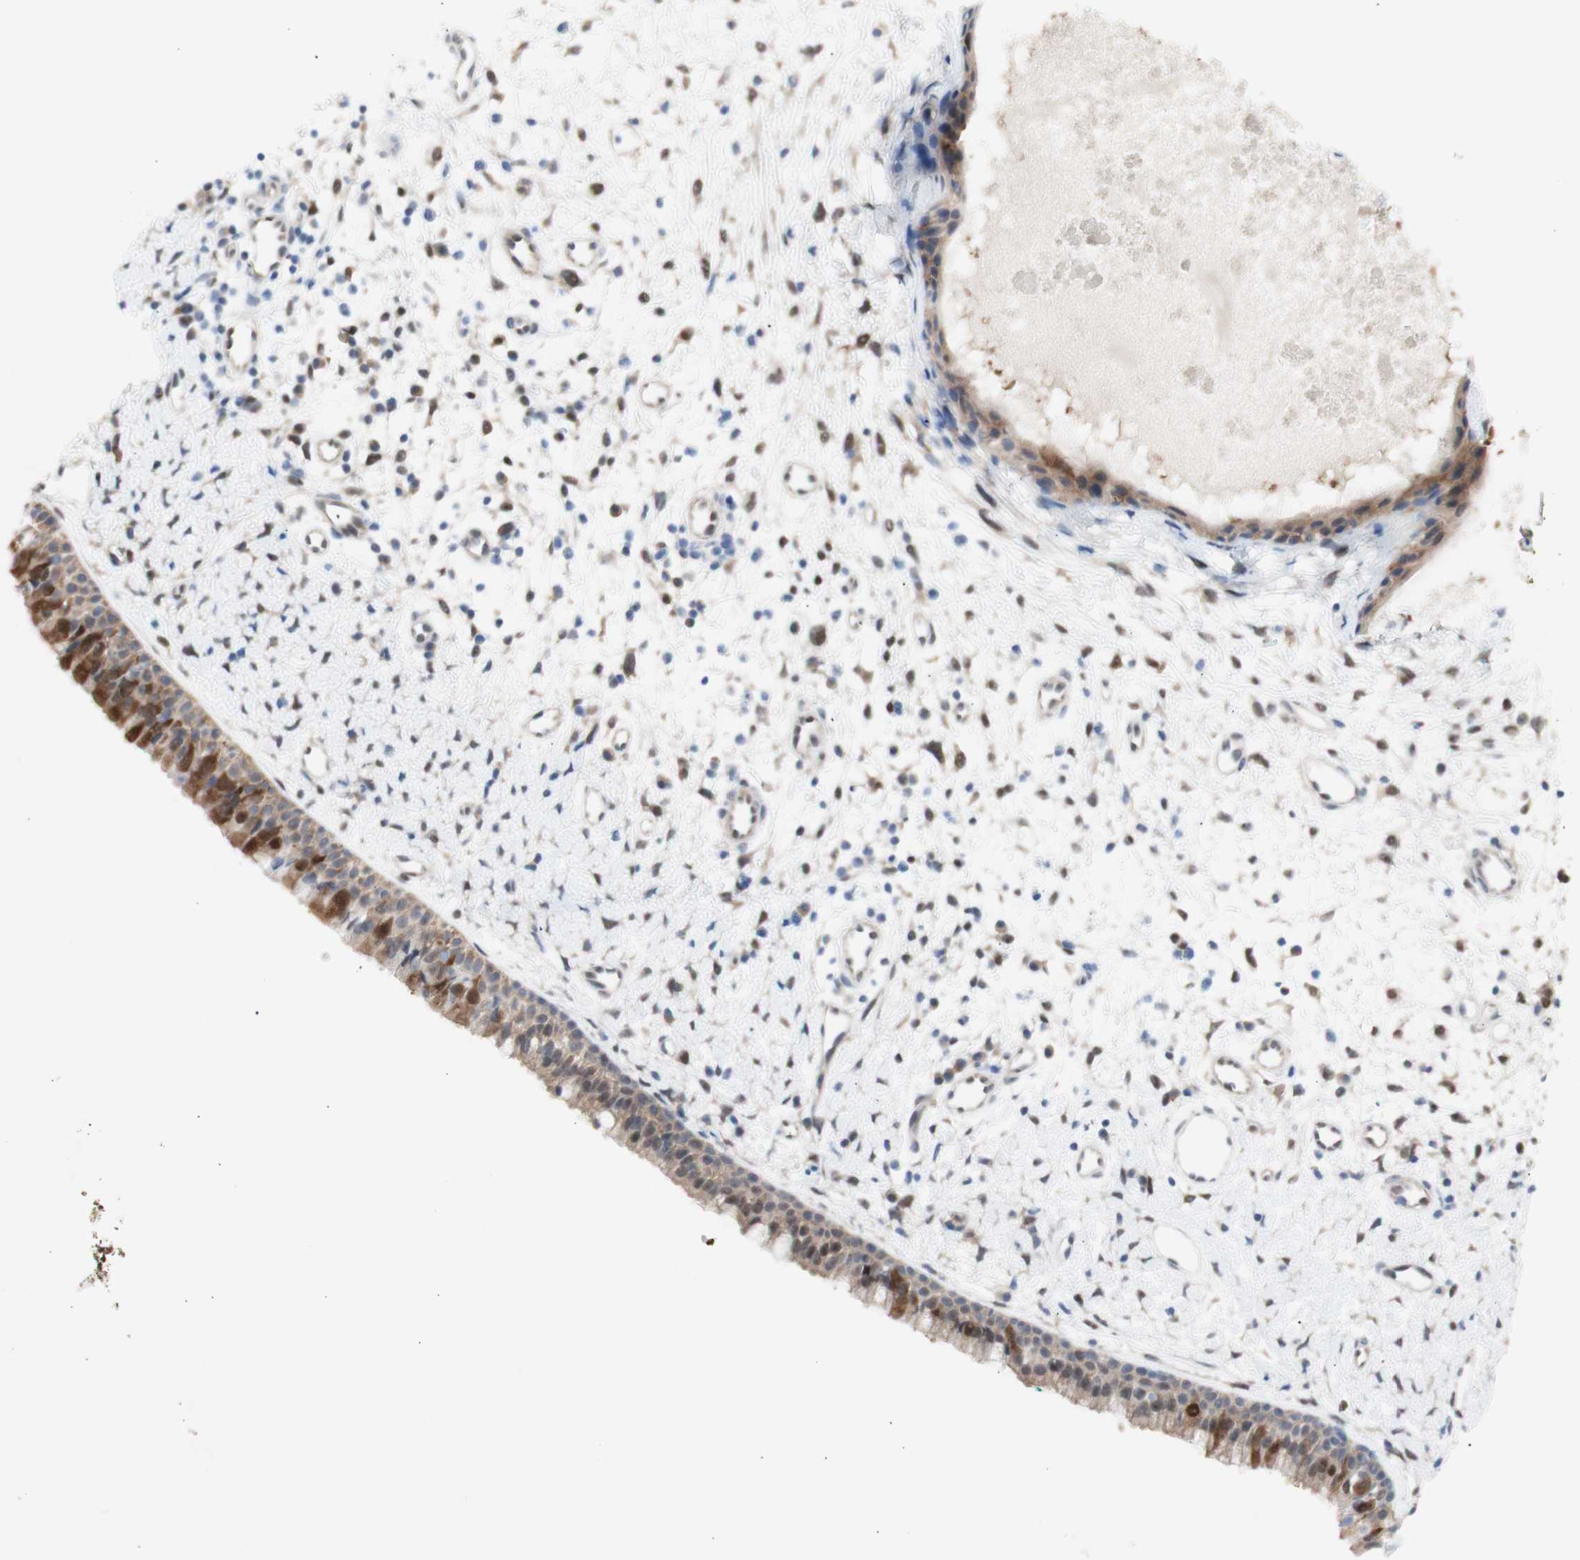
{"staining": {"intensity": "moderate", "quantity": ">75%", "location": "cytoplasmic/membranous"}, "tissue": "nasopharynx", "cell_type": "Respiratory epithelial cells", "image_type": "normal", "snomed": [{"axis": "morphology", "description": "Normal tissue, NOS"}, {"axis": "topography", "description": "Nasopharynx"}], "caption": "Immunohistochemical staining of unremarkable nasopharynx displays medium levels of moderate cytoplasmic/membranous staining in about >75% of respiratory epithelial cells. (Brightfield microscopy of DAB IHC at high magnification).", "gene": "PRMT5", "patient": {"sex": "male", "age": 22}}